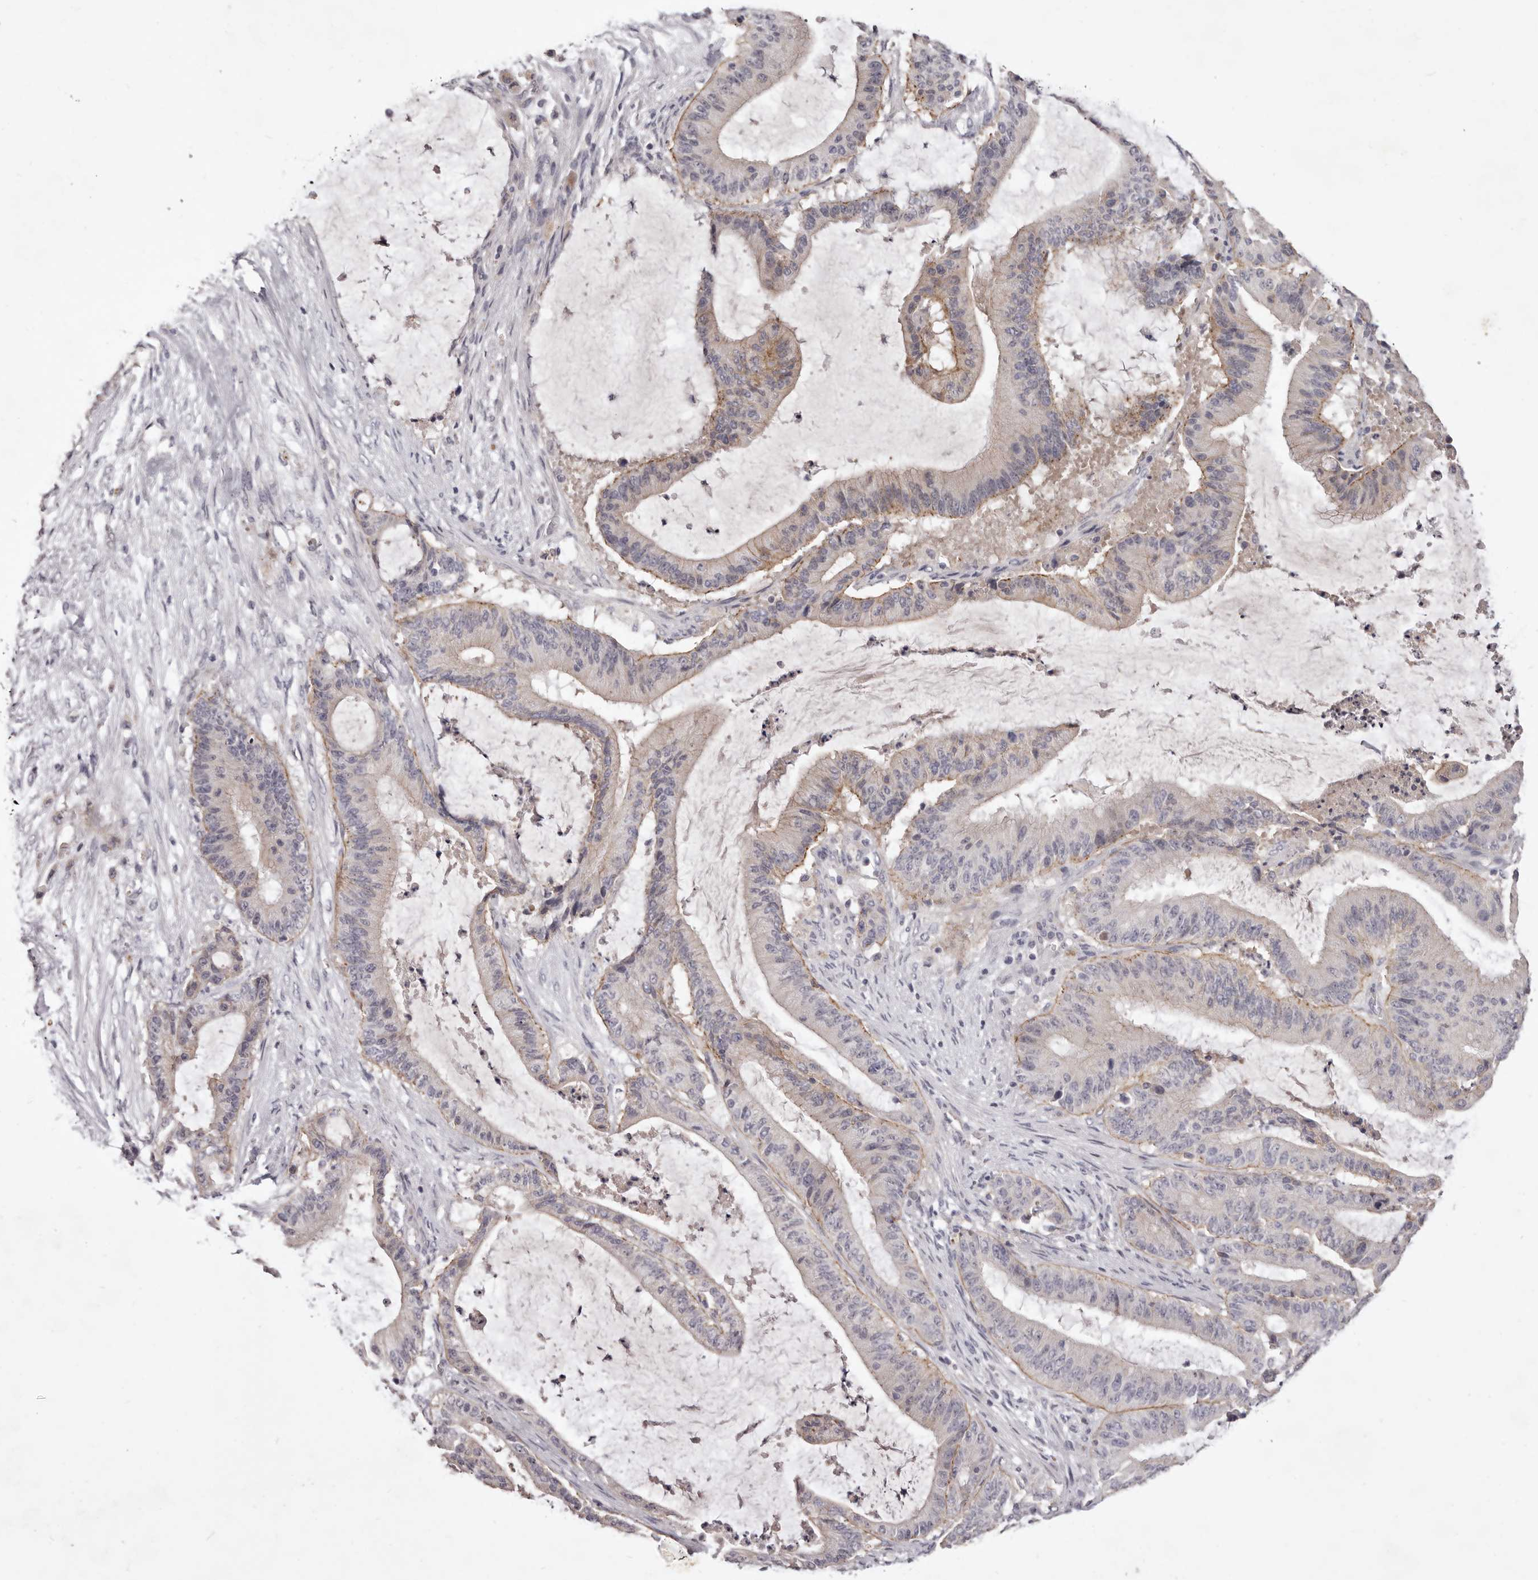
{"staining": {"intensity": "moderate", "quantity": "<25%", "location": "cytoplasmic/membranous"}, "tissue": "liver cancer", "cell_type": "Tumor cells", "image_type": "cancer", "snomed": [{"axis": "morphology", "description": "Normal tissue, NOS"}, {"axis": "morphology", "description": "Cholangiocarcinoma"}, {"axis": "topography", "description": "Liver"}, {"axis": "topography", "description": "Peripheral nerve tissue"}], "caption": "IHC (DAB (3,3'-diaminobenzidine)) staining of liver cancer shows moderate cytoplasmic/membranous protein positivity in approximately <25% of tumor cells.", "gene": "GARNL3", "patient": {"sex": "female", "age": 73}}